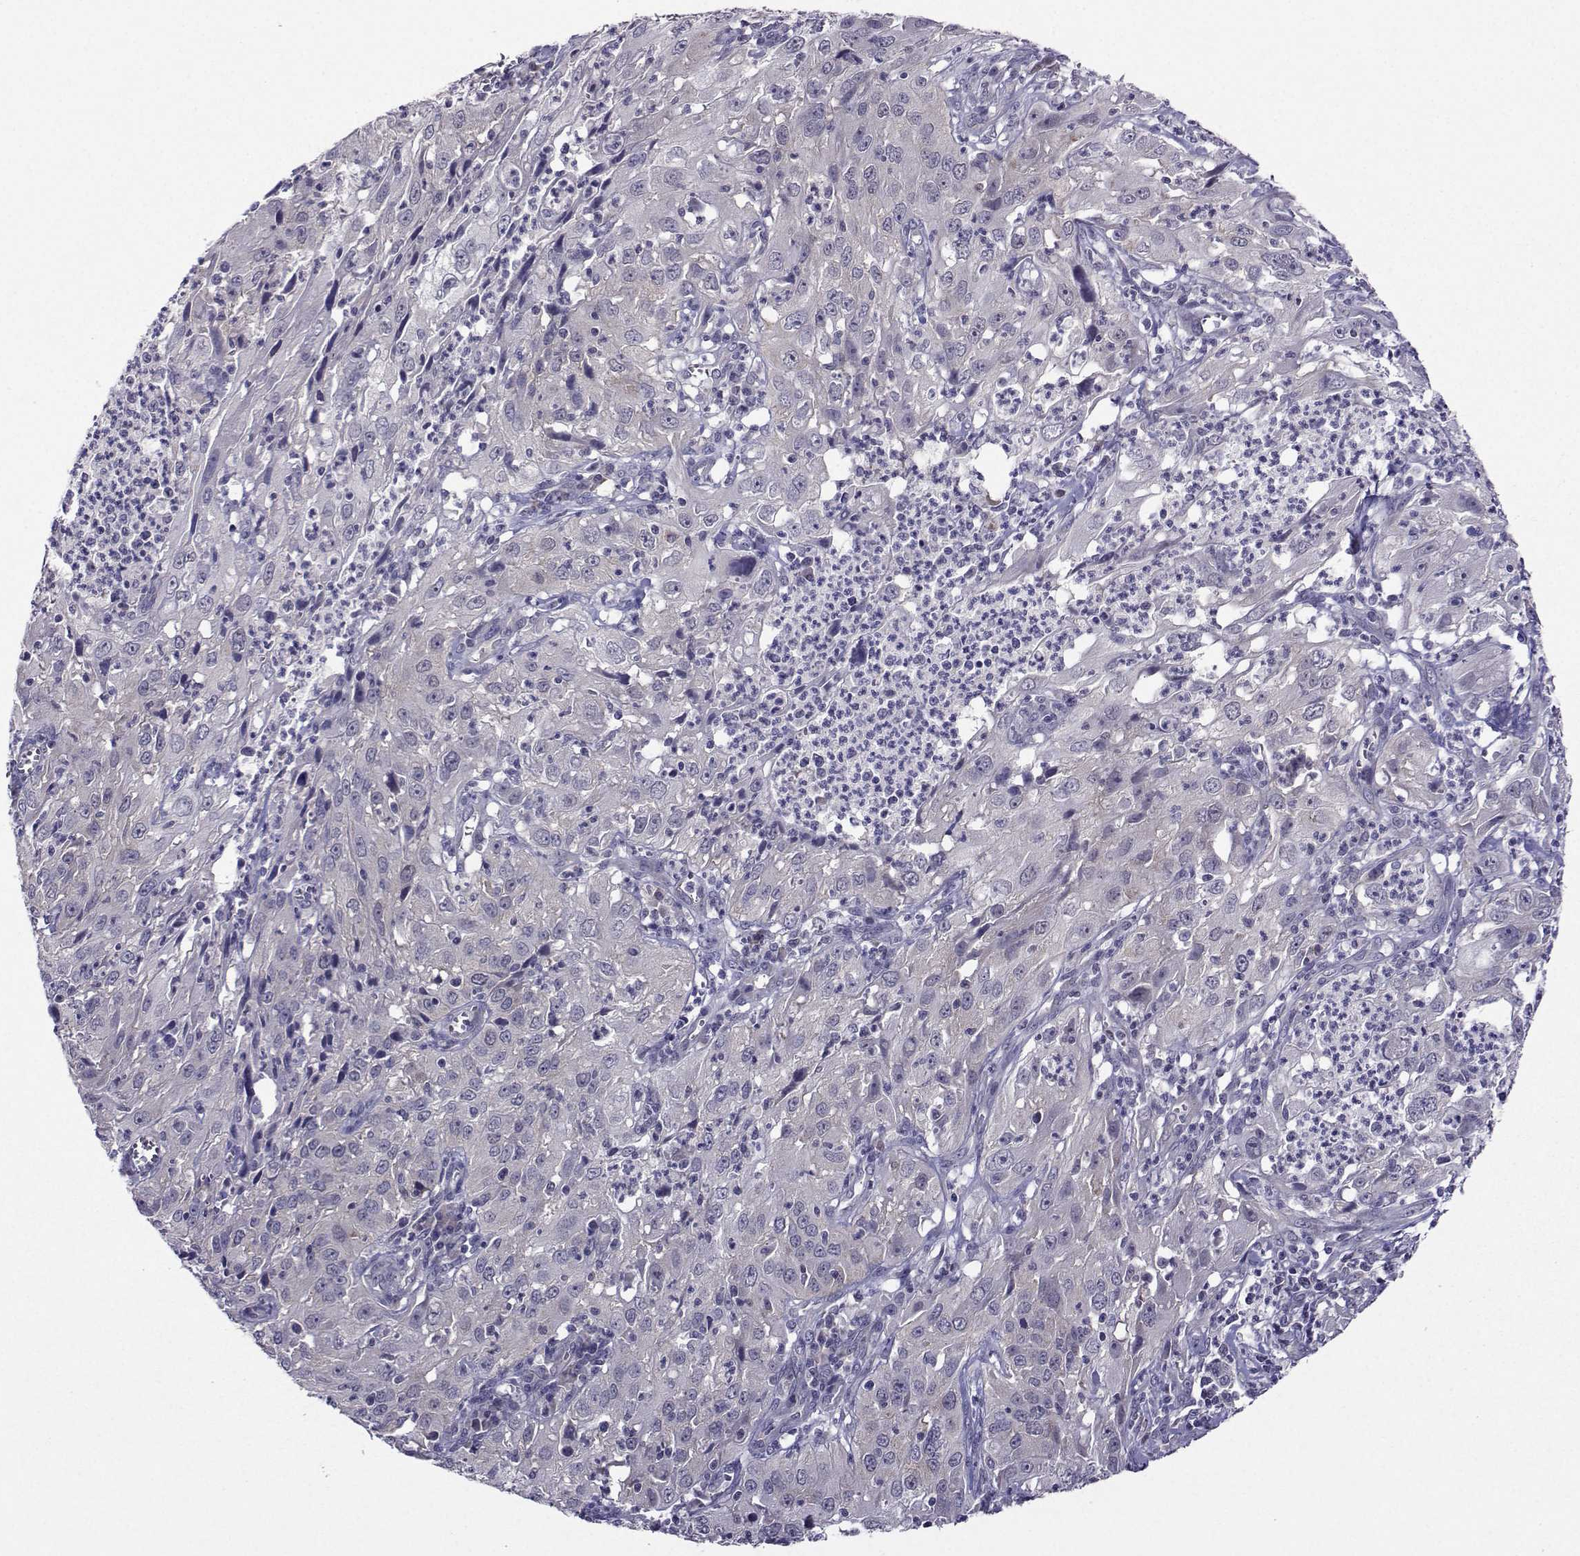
{"staining": {"intensity": "weak", "quantity": "25%-75%", "location": "cytoplasmic/membranous"}, "tissue": "cervical cancer", "cell_type": "Tumor cells", "image_type": "cancer", "snomed": [{"axis": "morphology", "description": "Squamous cell carcinoma, NOS"}, {"axis": "topography", "description": "Cervix"}], "caption": "There is low levels of weak cytoplasmic/membranous staining in tumor cells of cervical cancer (squamous cell carcinoma), as demonstrated by immunohistochemical staining (brown color).", "gene": "DDX20", "patient": {"sex": "female", "age": 32}}